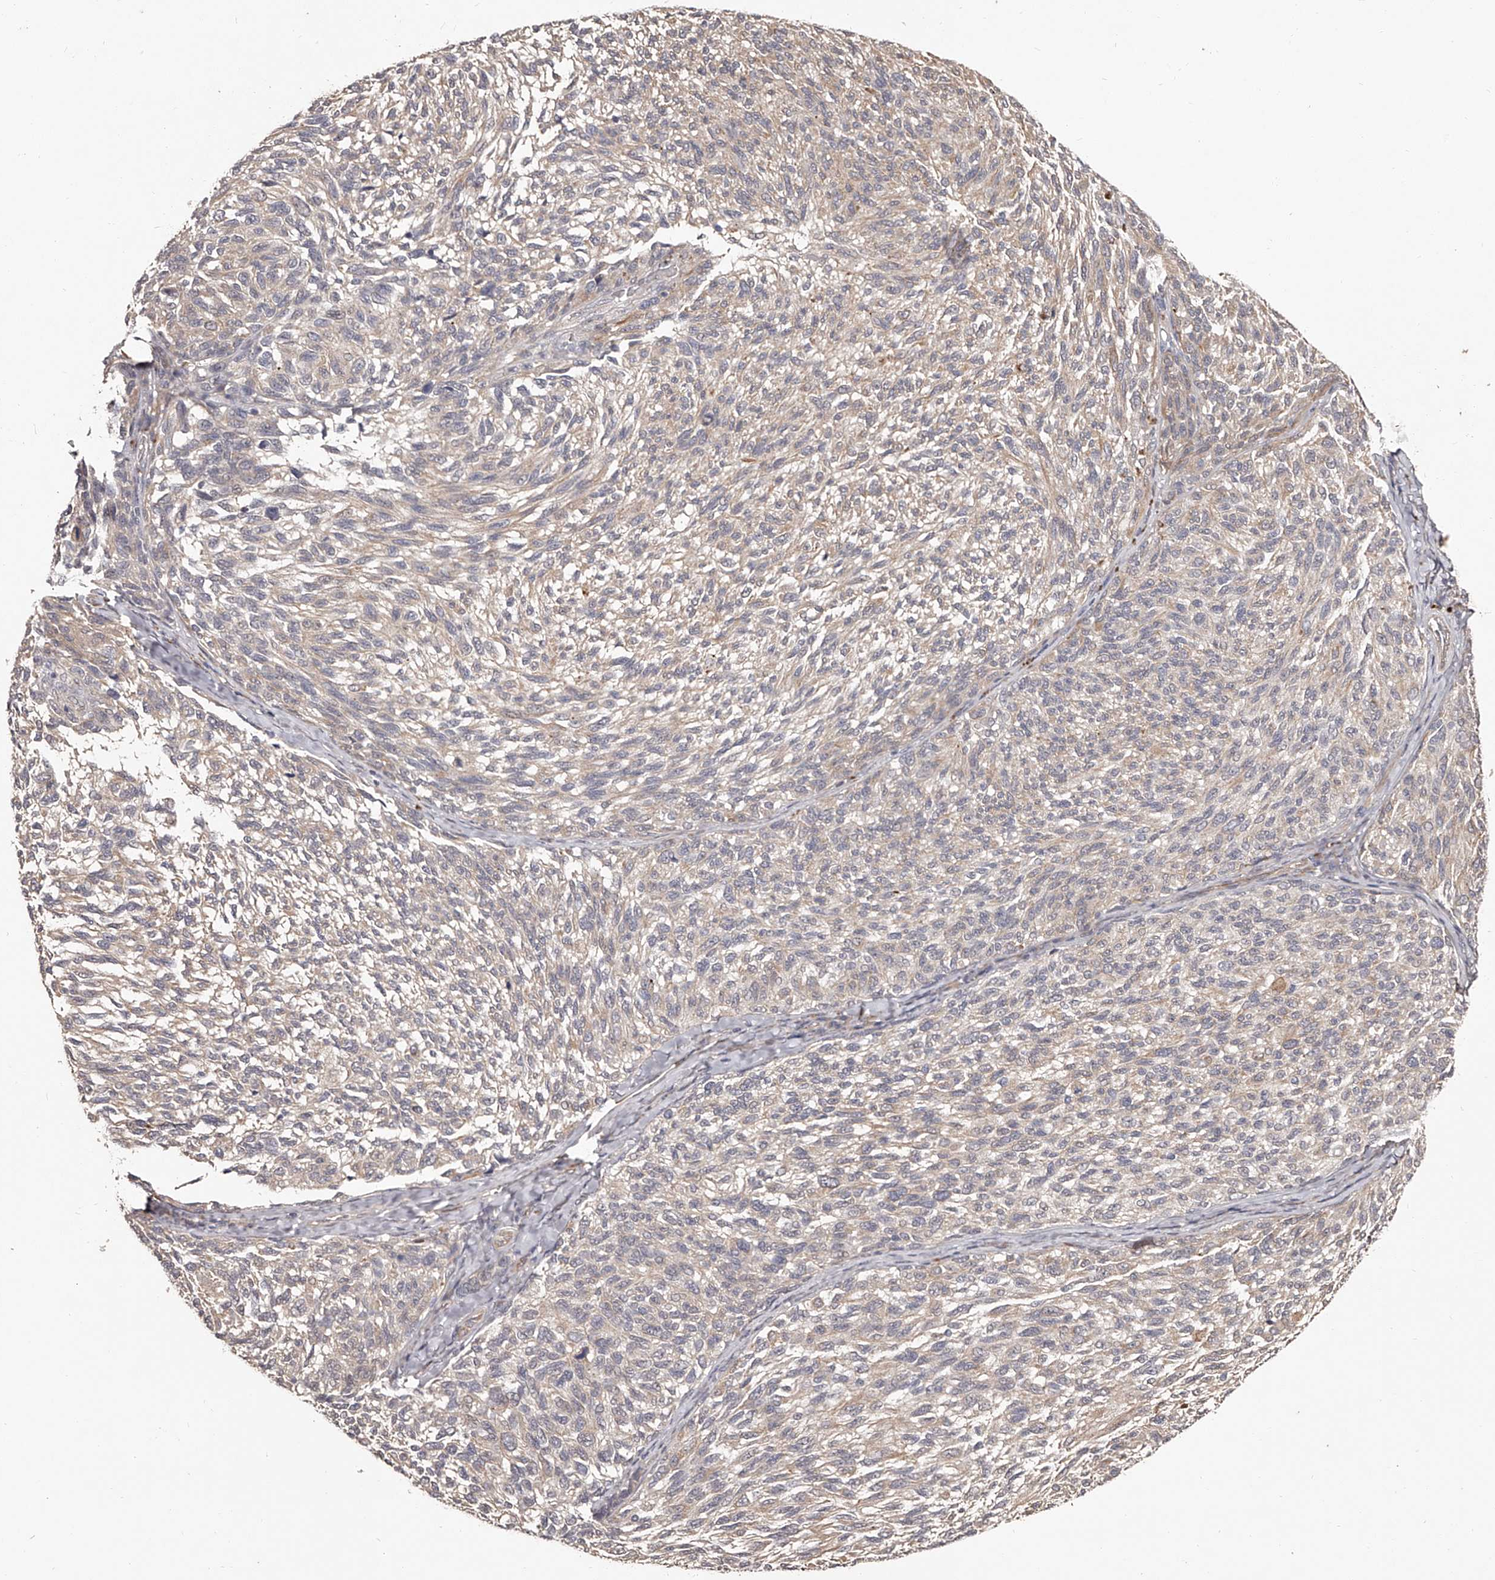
{"staining": {"intensity": "weak", "quantity": "<25%", "location": "cytoplasmic/membranous"}, "tissue": "melanoma", "cell_type": "Tumor cells", "image_type": "cancer", "snomed": [{"axis": "morphology", "description": "Malignant melanoma, NOS"}, {"axis": "topography", "description": "Skin"}], "caption": "Malignant melanoma was stained to show a protein in brown. There is no significant positivity in tumor cells. Nuclei are stained in blue.", "gene": "URGCP", "patient": {"sex": "female", "age": 73}}